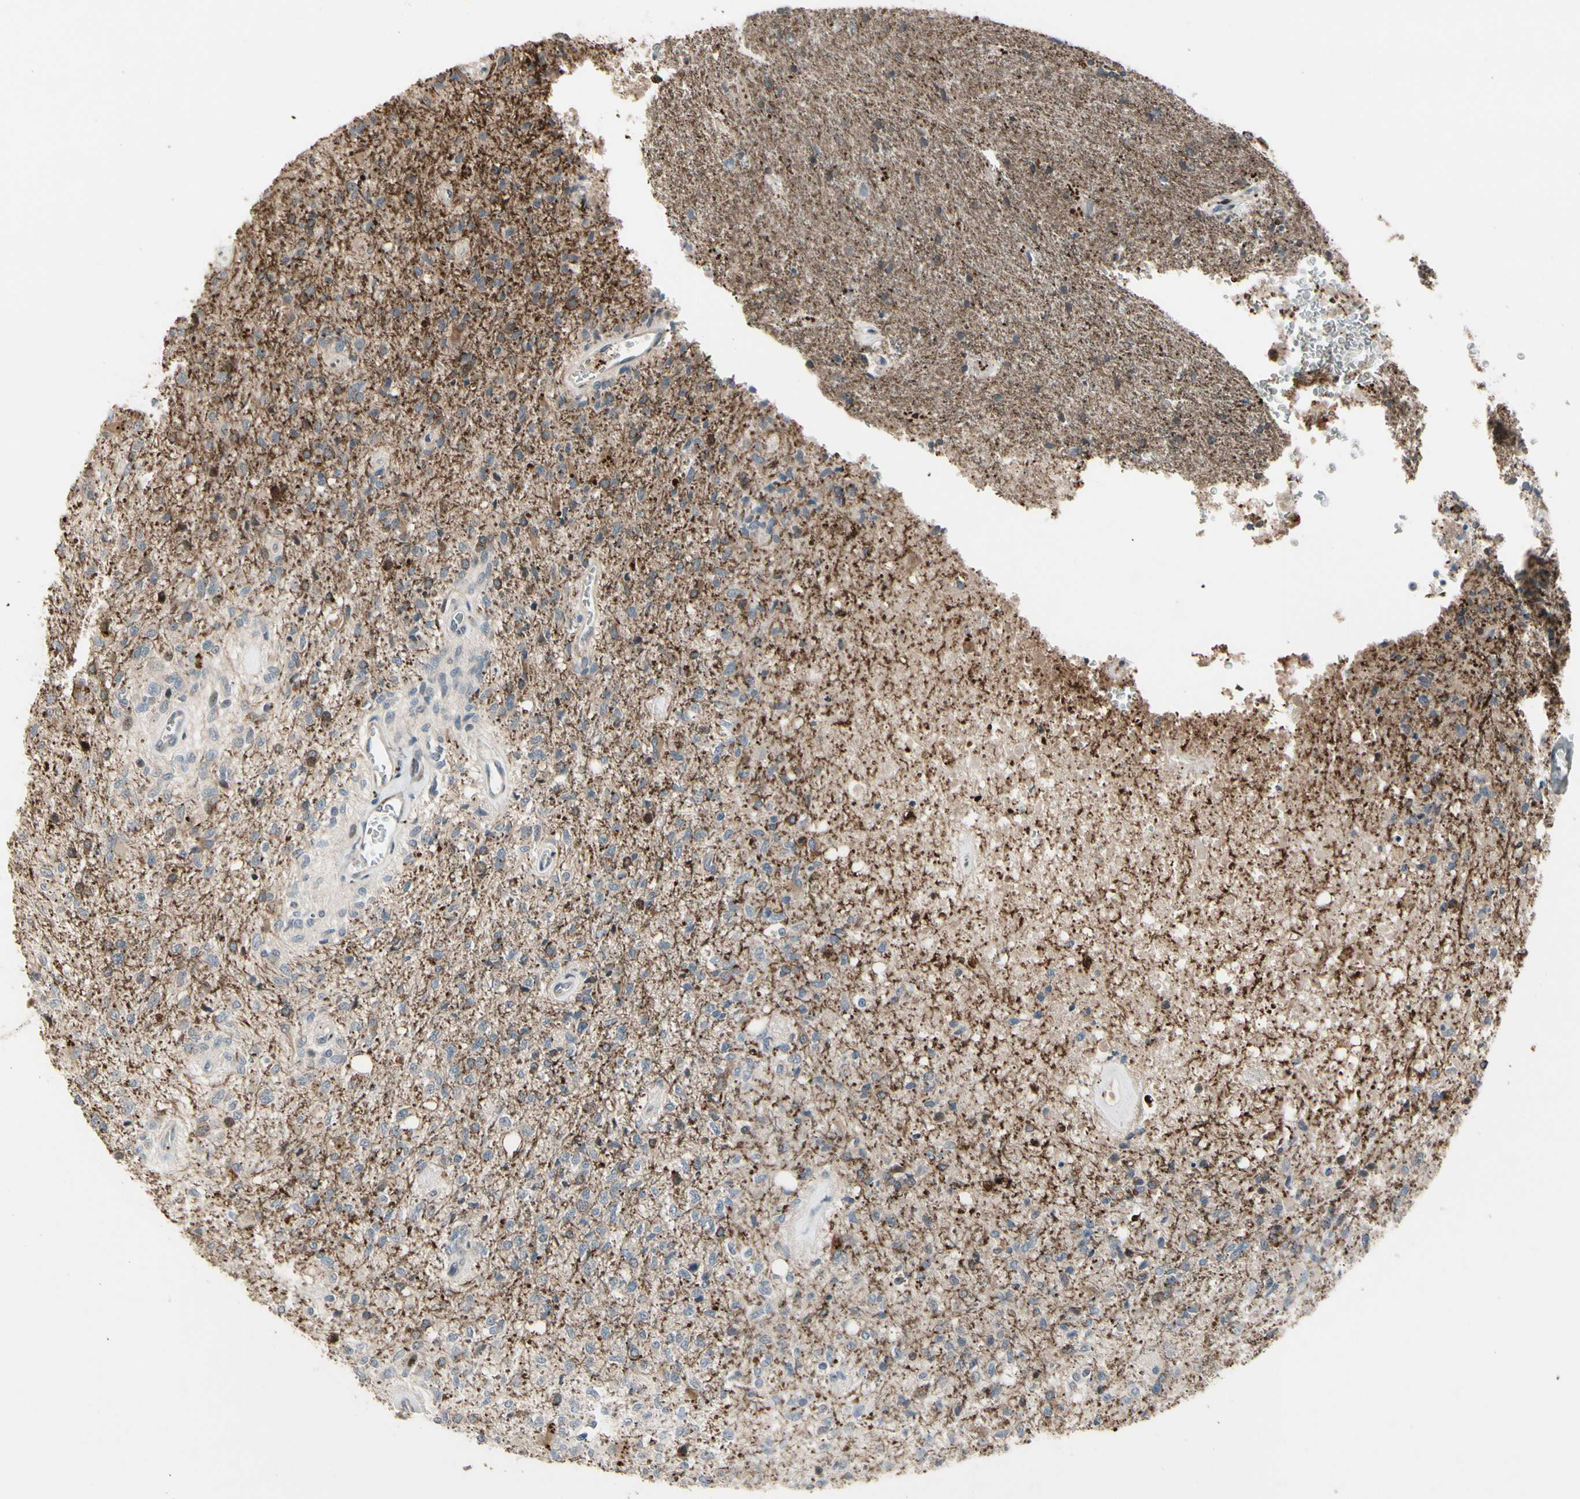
{"staining": {"intensity": "moderate", "quantity": "<25%", "location": "cytoplasmic/membranous"}, "tissue": "glioma", "cell_type": "Tumor cells", "image_type": "cancer", "snomed": [{"axis": "morphology", "description": "Normal tissue, NOS"}, {"axis": "morphology", "description": "Glioma, malignant, High grade"}, {"axis": "topography", "description": "Cerebral cortex"}], "caption": "Brown immunohistochemical staining in human malignant glioma (high-grade) displays moderate cytoplasmic/membranous positivity in approximately <25% of tumor cells. (brown staining indicates protein expression, while blue staining denotes nuclei).", "gene": "SNX29", "patient": {"sex": "male", "age": 77}}